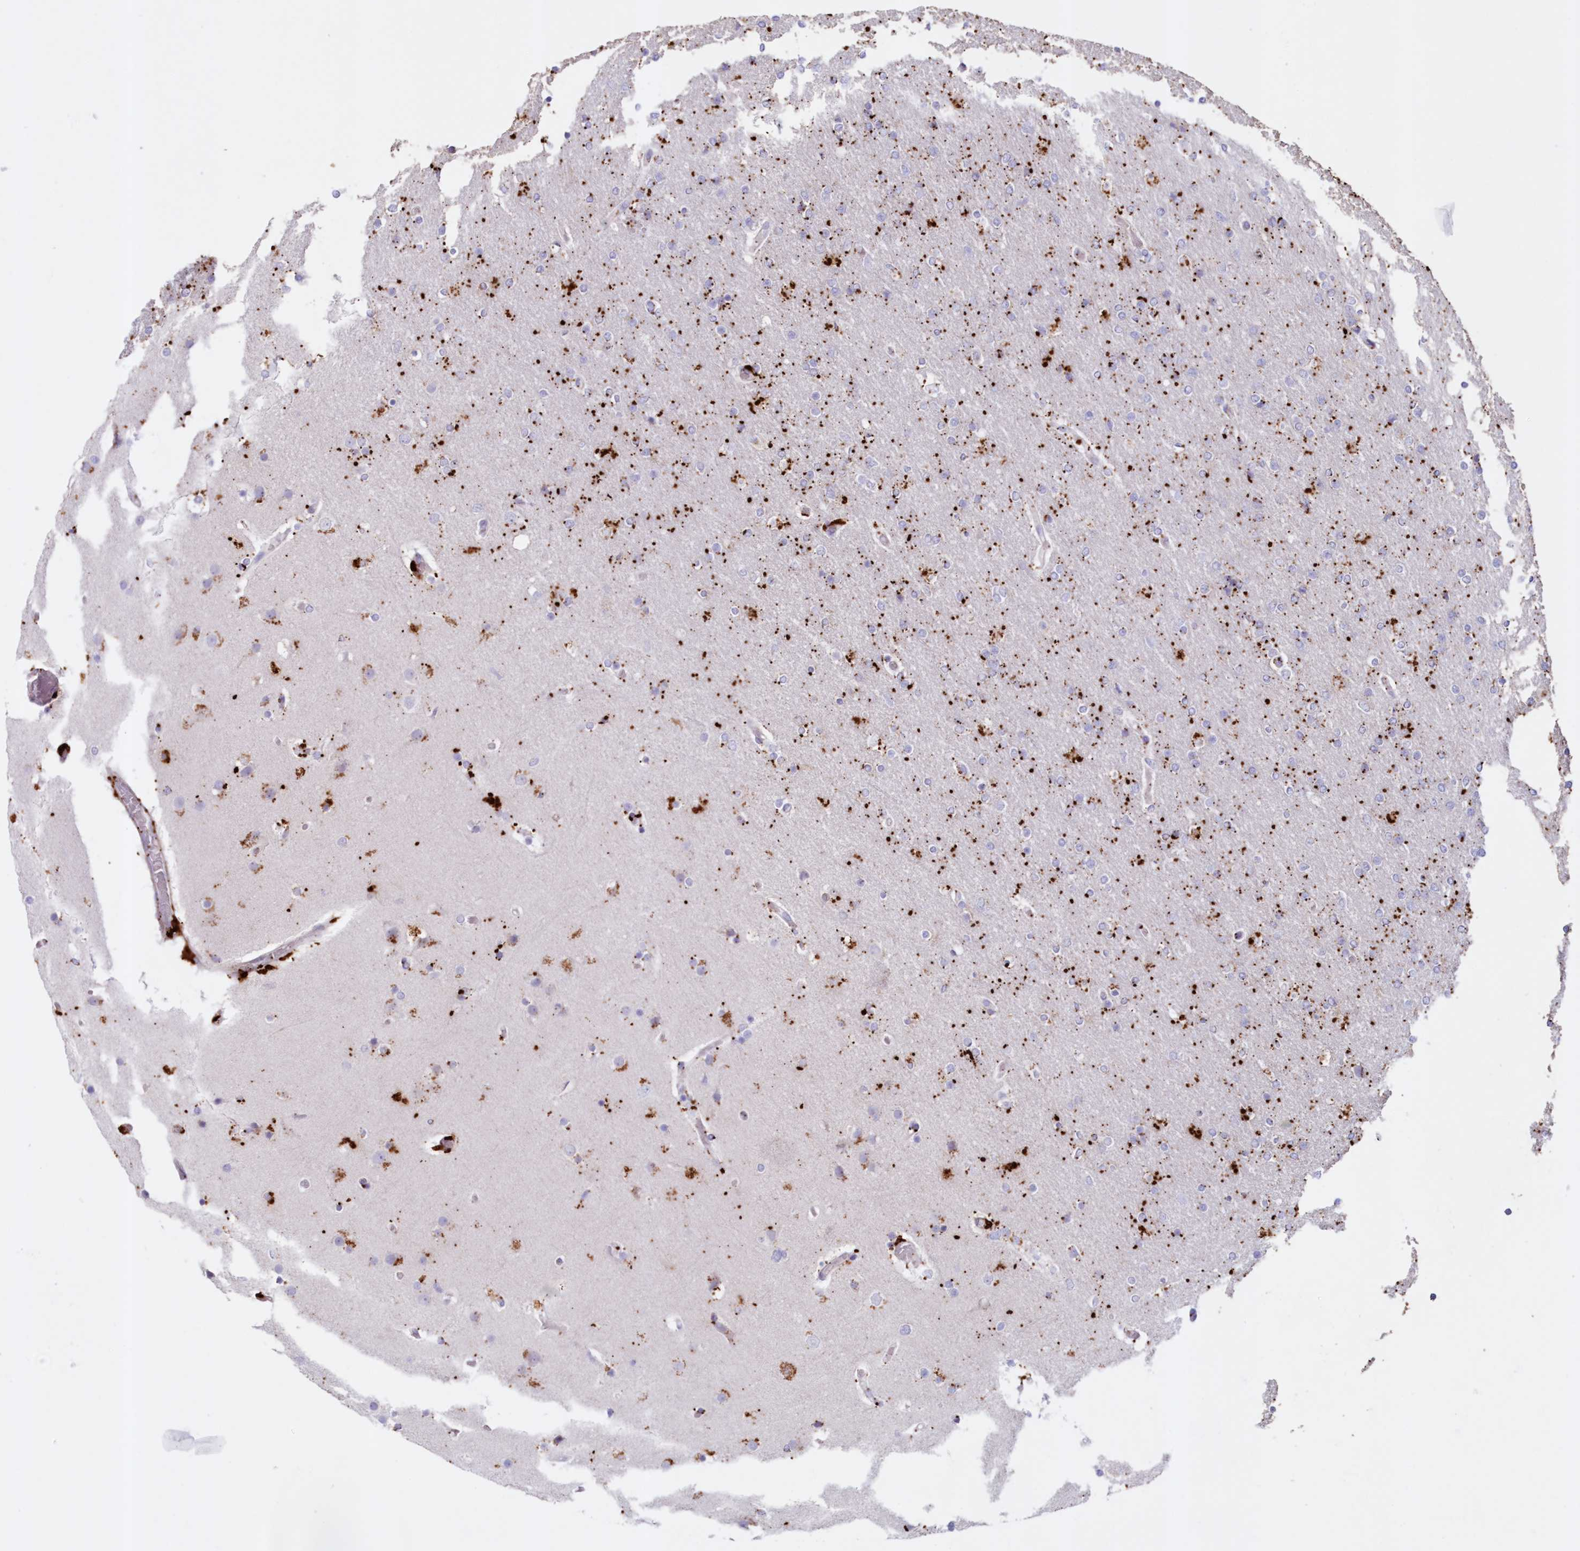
{"staining": {"intensity": "moderate", "quantity": "<25%", "location": "cytoplasmic/membranous"}, "tissue": "glioma", "cell_type": "Tumor cells", "image_type": "cancer", "snomed": [{"axis": "morphology", "description": "Glioma, malignant, High grade"}, {"axis": "topography", "description": "Cerebral cortex"}], "caption": "IHC histopathology image of human malignant high-grade glioma stained for a protein (brown), which reveals low levels of moderate cytoplasmic/membranous positivity in approximately <25% of tumor cells.", "gene": "TPP1", "patient": {"sex": "female", "age": 36}}